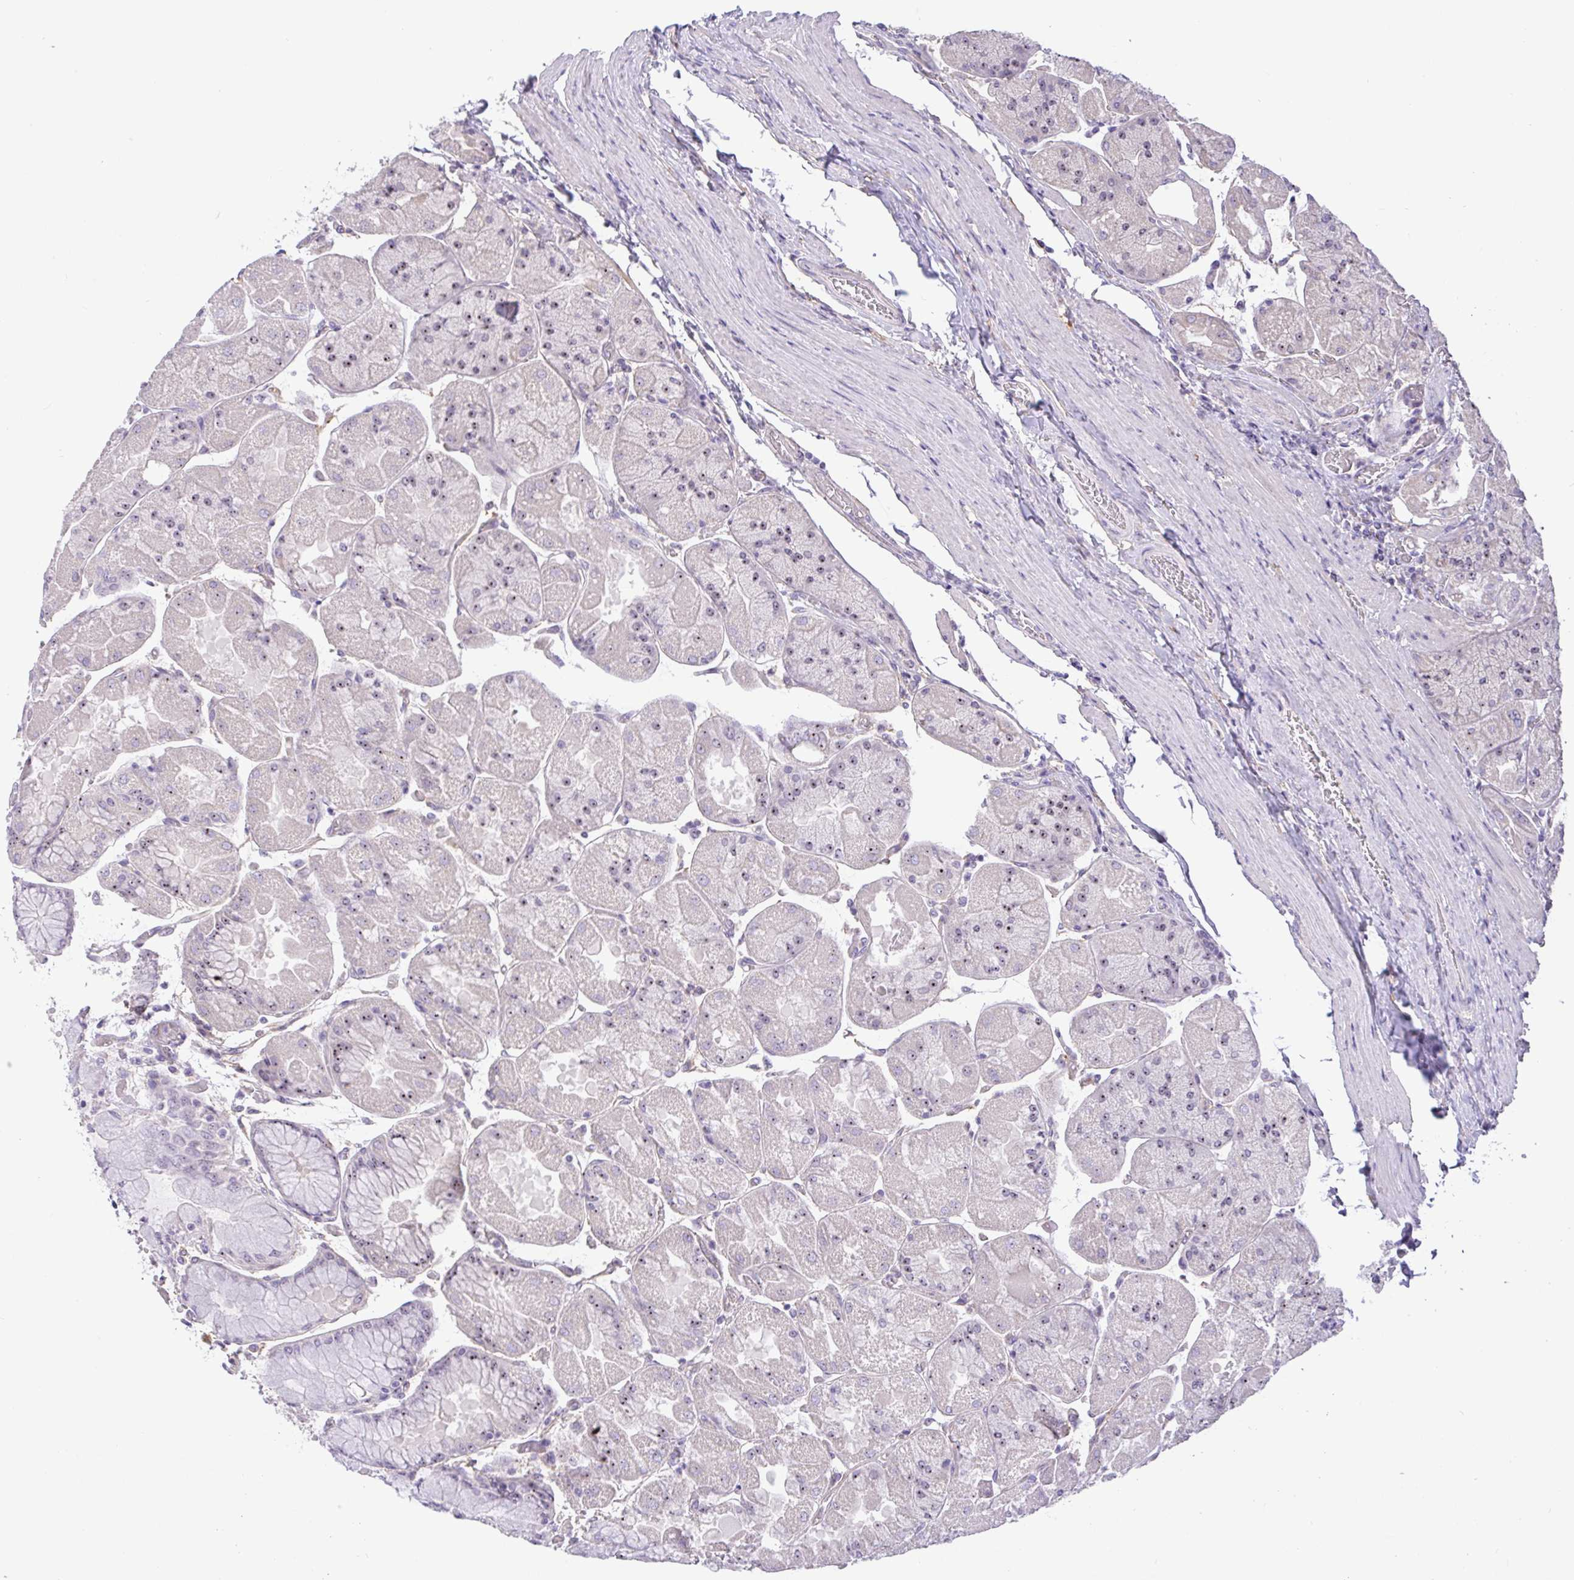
{"staining": {"intensity": "moderate", "quantity": "<25%", "location": "nuclear"}, "tissue": "stomach", "cell_type": "Glandular cells", "image_type": "normal", "snomed": [{"axis": "morphology", "description": "Normal tissue, NOS"}, {"axis": "topography", "description": "Stomach"}], "caption": "Moderate nuclear positivity is identified in approximately <25% of glandular cells in normal stomach. (DAB IHC, brown staining for protein, blue staining for nuclei).", "gene": "MXRA8", "patient": {"sex": "female", "age": 61}}